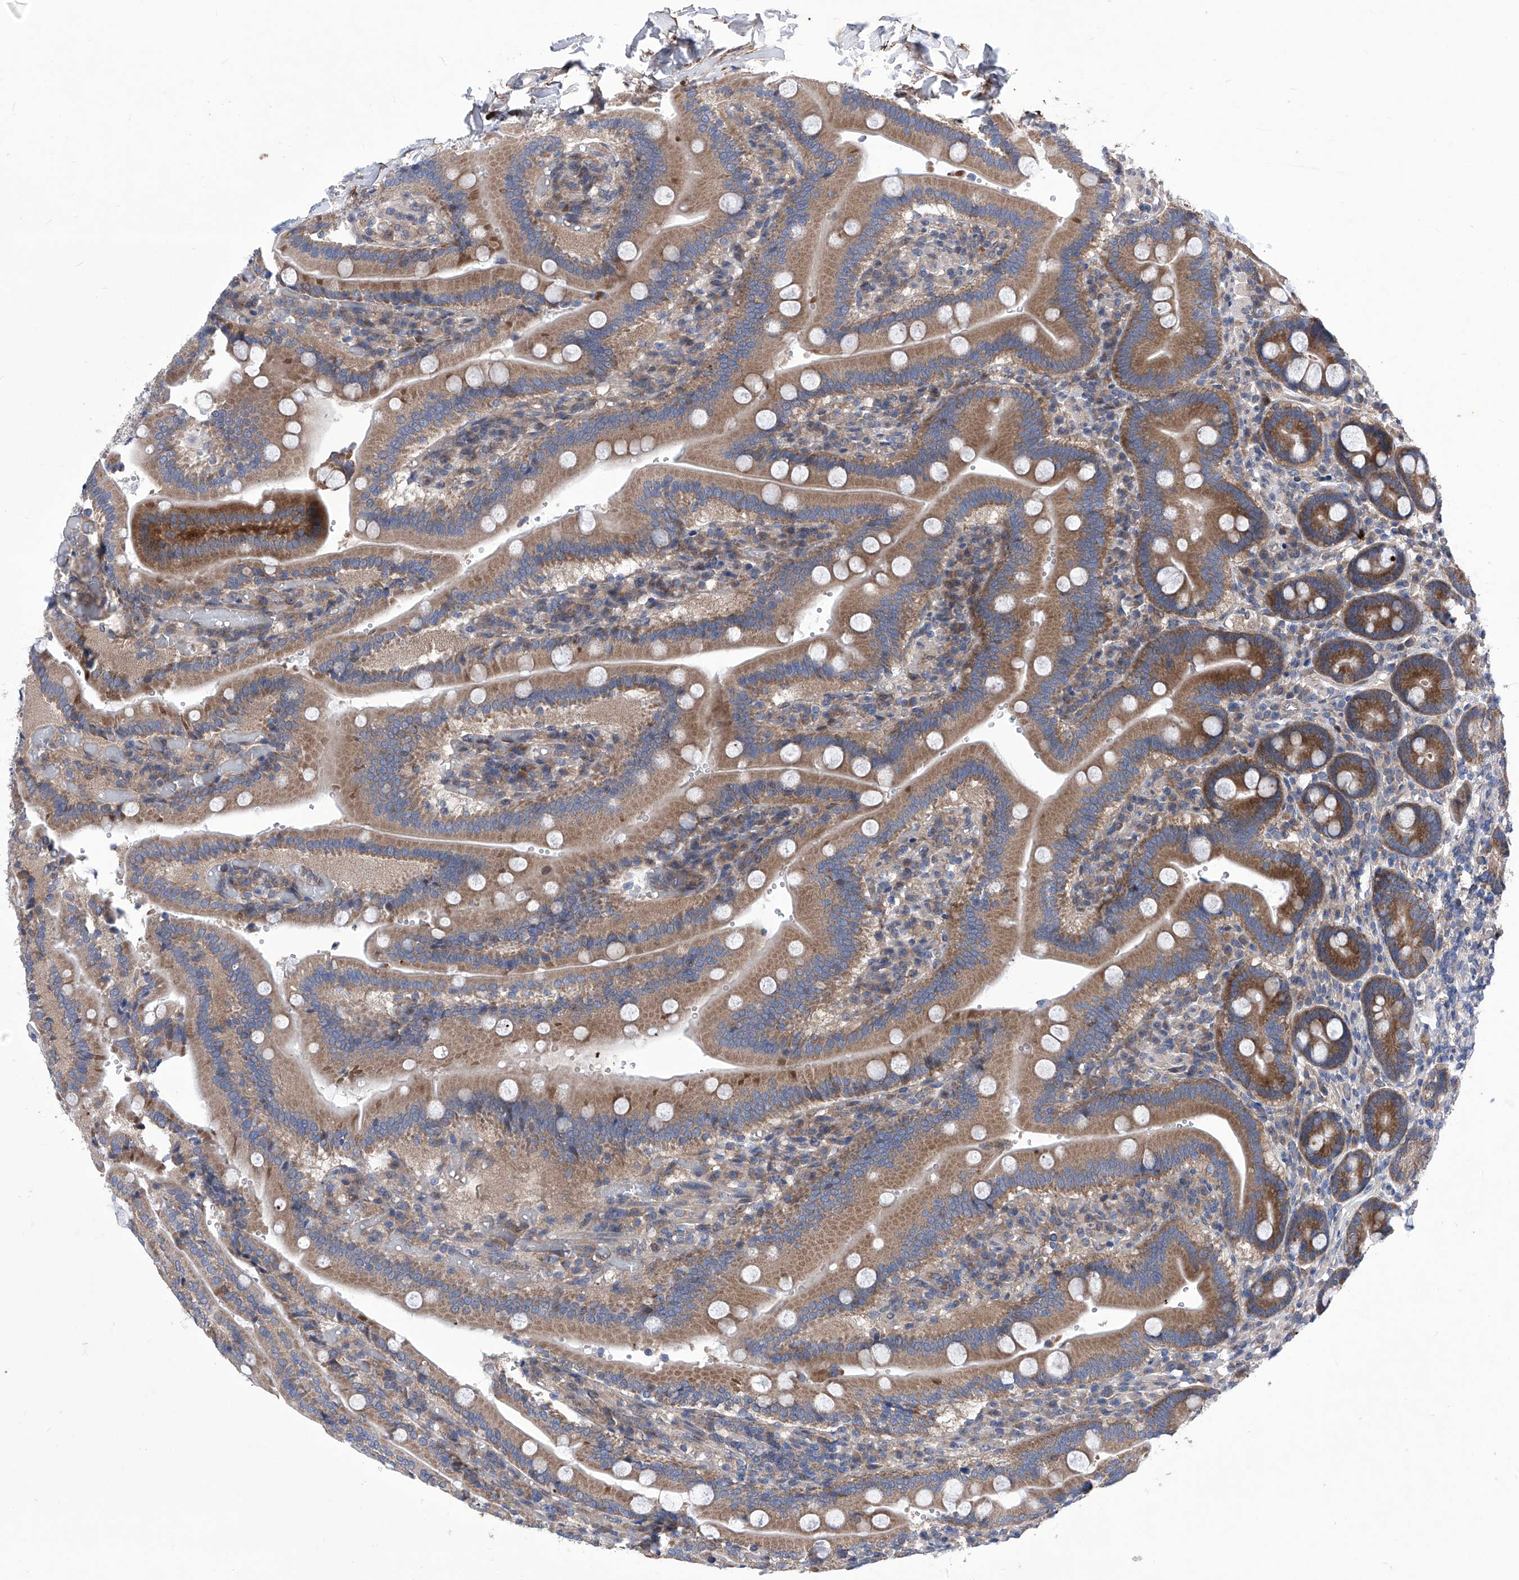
{"staining": {"intensity": "strong", "quantity": ">75%", "location": "cytoplasmic/membranous"}, "tissue": "duodenum", "cell_type": "Glandular cells", "image_type": "normal", "snomed": [{"axis": "morphology", "description": "Normal tissue, NOS"}, {"axis": "topography", "description": "Duodenum"}], "caption": "IHC image of unremarkable duodenum stained for a protein (brown), which reveals high levels of strong cytoplasmic/membranous expression in about >75% of glandular cells.", "gene": "KTI12", "patient": {"sex": "female", "age": 62}}